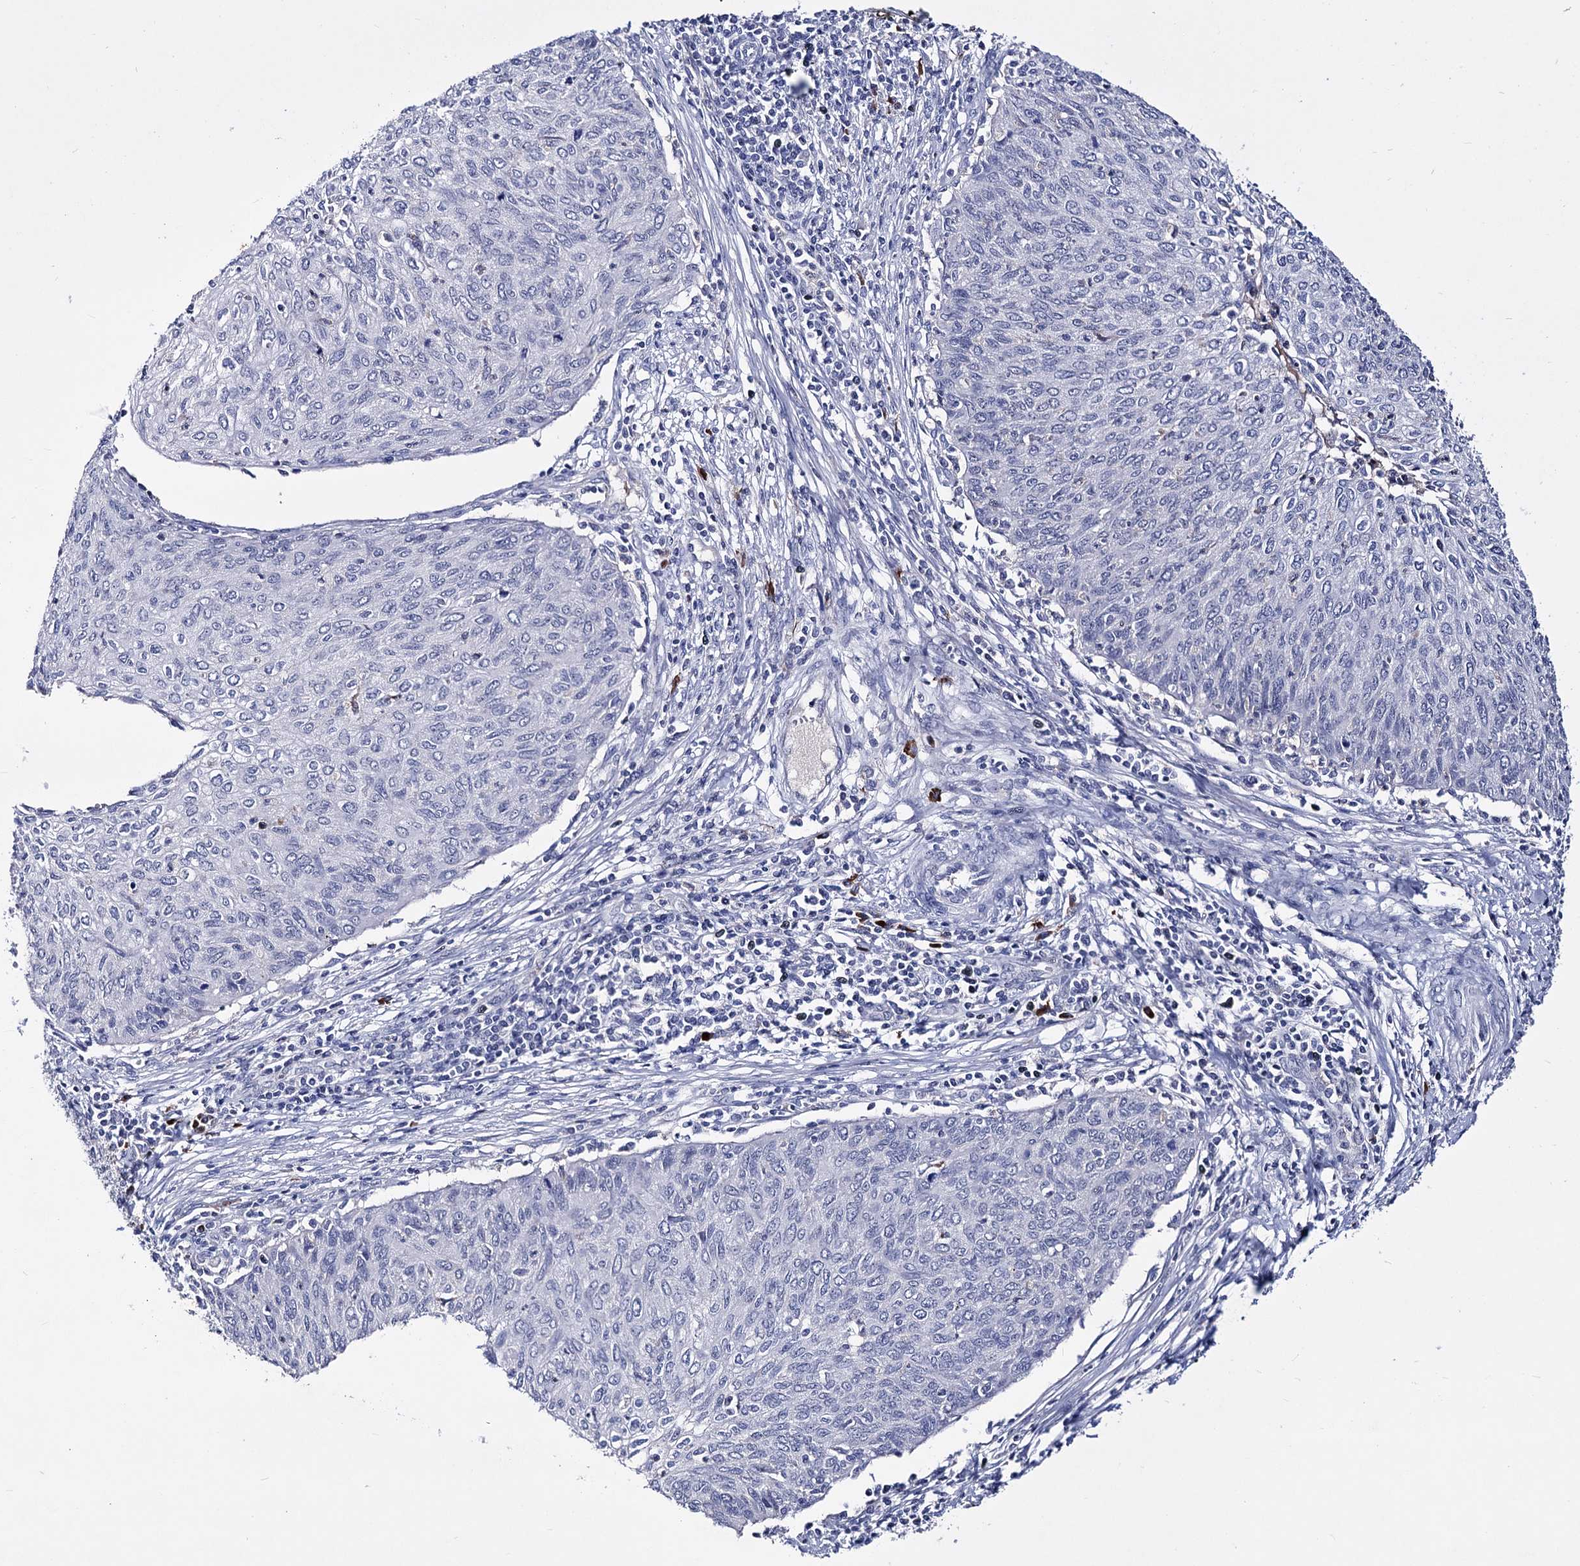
{"staining": {"intensity": "negative", "quantity": "none", "location": "none"}, "tissue": "cervical cancer", "cell_type": "Tumor cells", "image_type": "cancer", "snomed": [{"axis": "morphology", "description": "Squamous cell carcinoma, NOS"}, {"axis": "topography", "description": "Cervix"}], "caption": "Immunohistochemistry of human squamous cell carcinoma (cervical) displays no expression in tumor cells.", "gene": "PCGF5", "patient": {"sex": "female", "age": 38}}